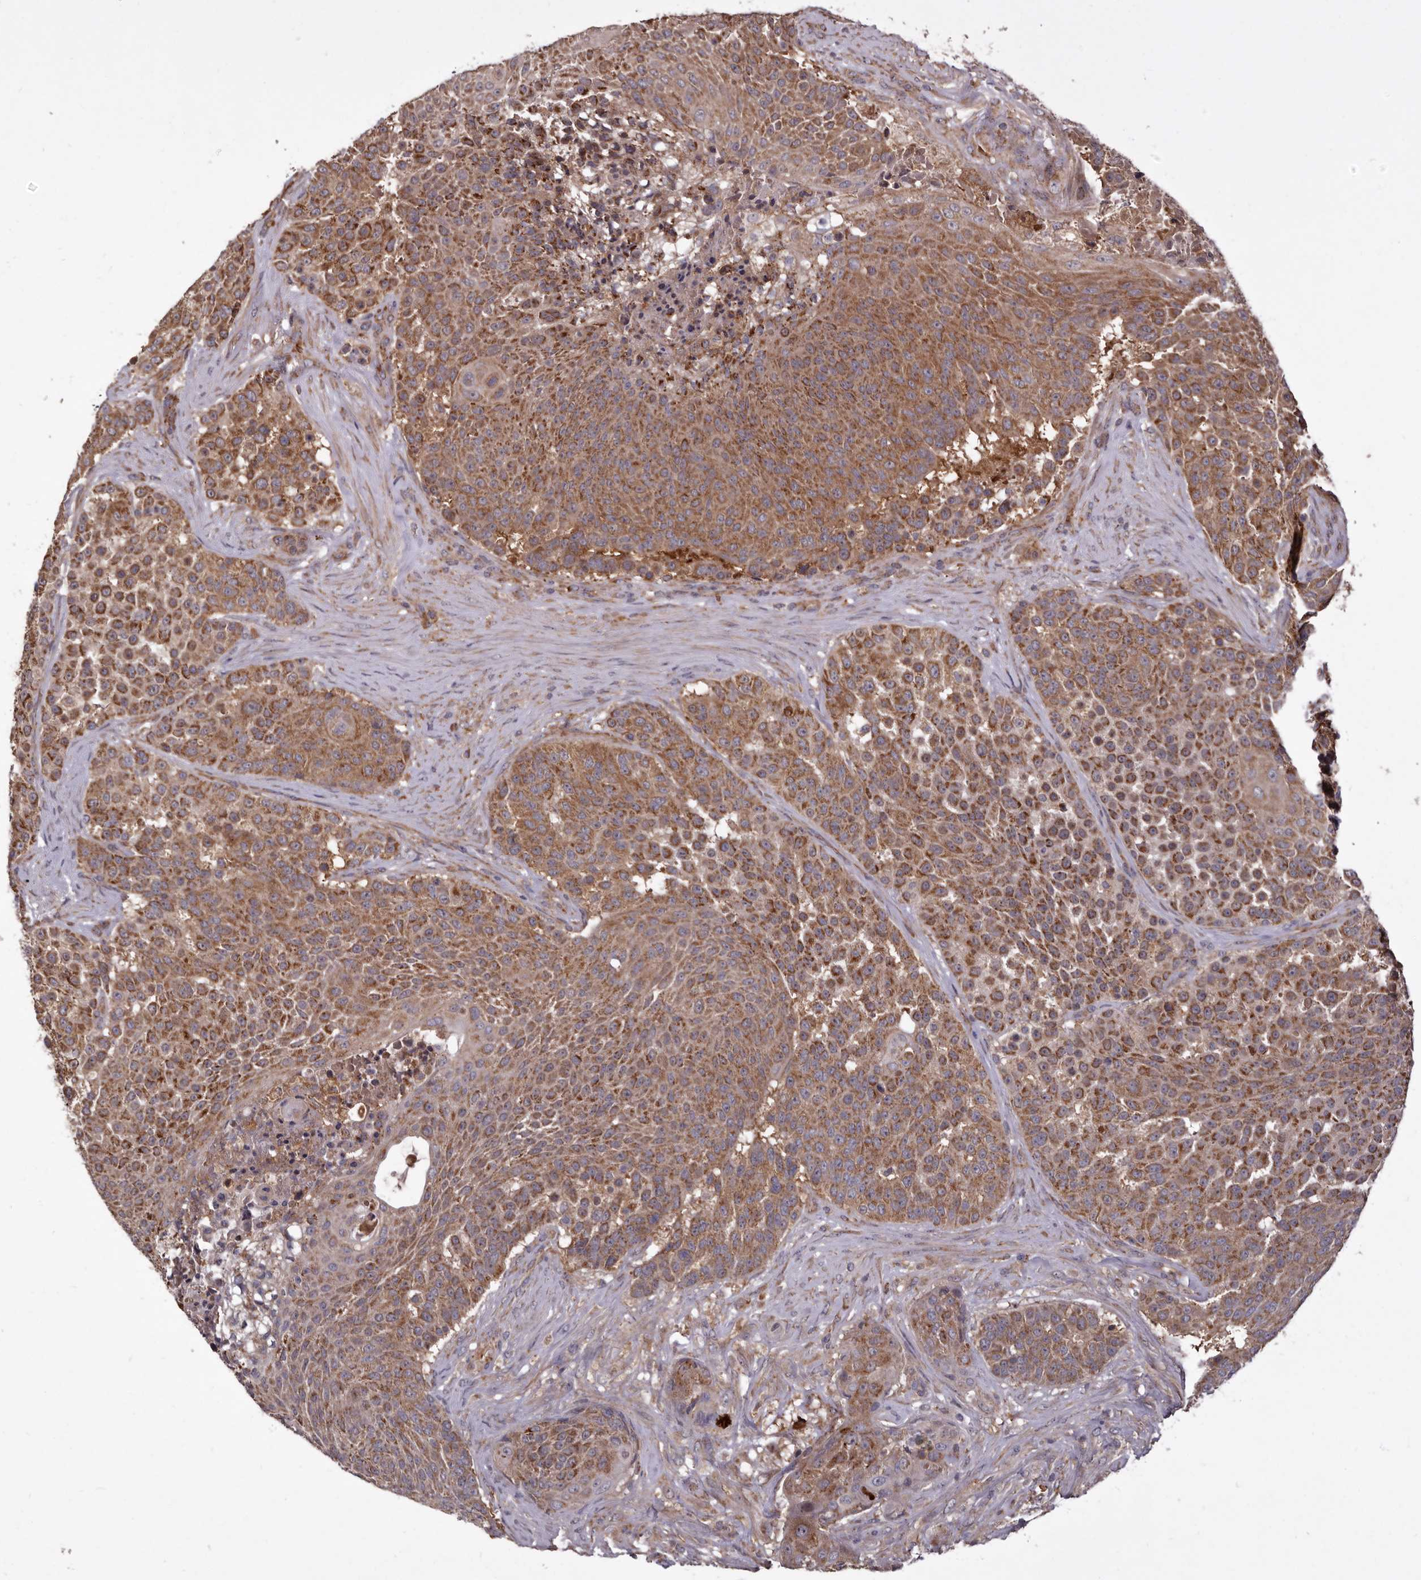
{"staining": {"intensity": "moderate", "quantity": ">75%", "location": "cytoplasmic/membranous"}, "tissue": "urothelial cancer", "cell_type": "Tumor cells", "image_type": "cancer", "snomed": [{"axis": "morphology", "description": "Urothelial carcinoma, High grade"}, {"axis": "topography", "description": "Urinary bladder"}], "caption": "Moderate cytoplasmic/membranous staining for a protein is present in approximately >75% of tumor cells of urothelial cancer using immunohistochemistry.", "gene": "GOT1L1", "patient": {"sex": "female", "age": 63}}